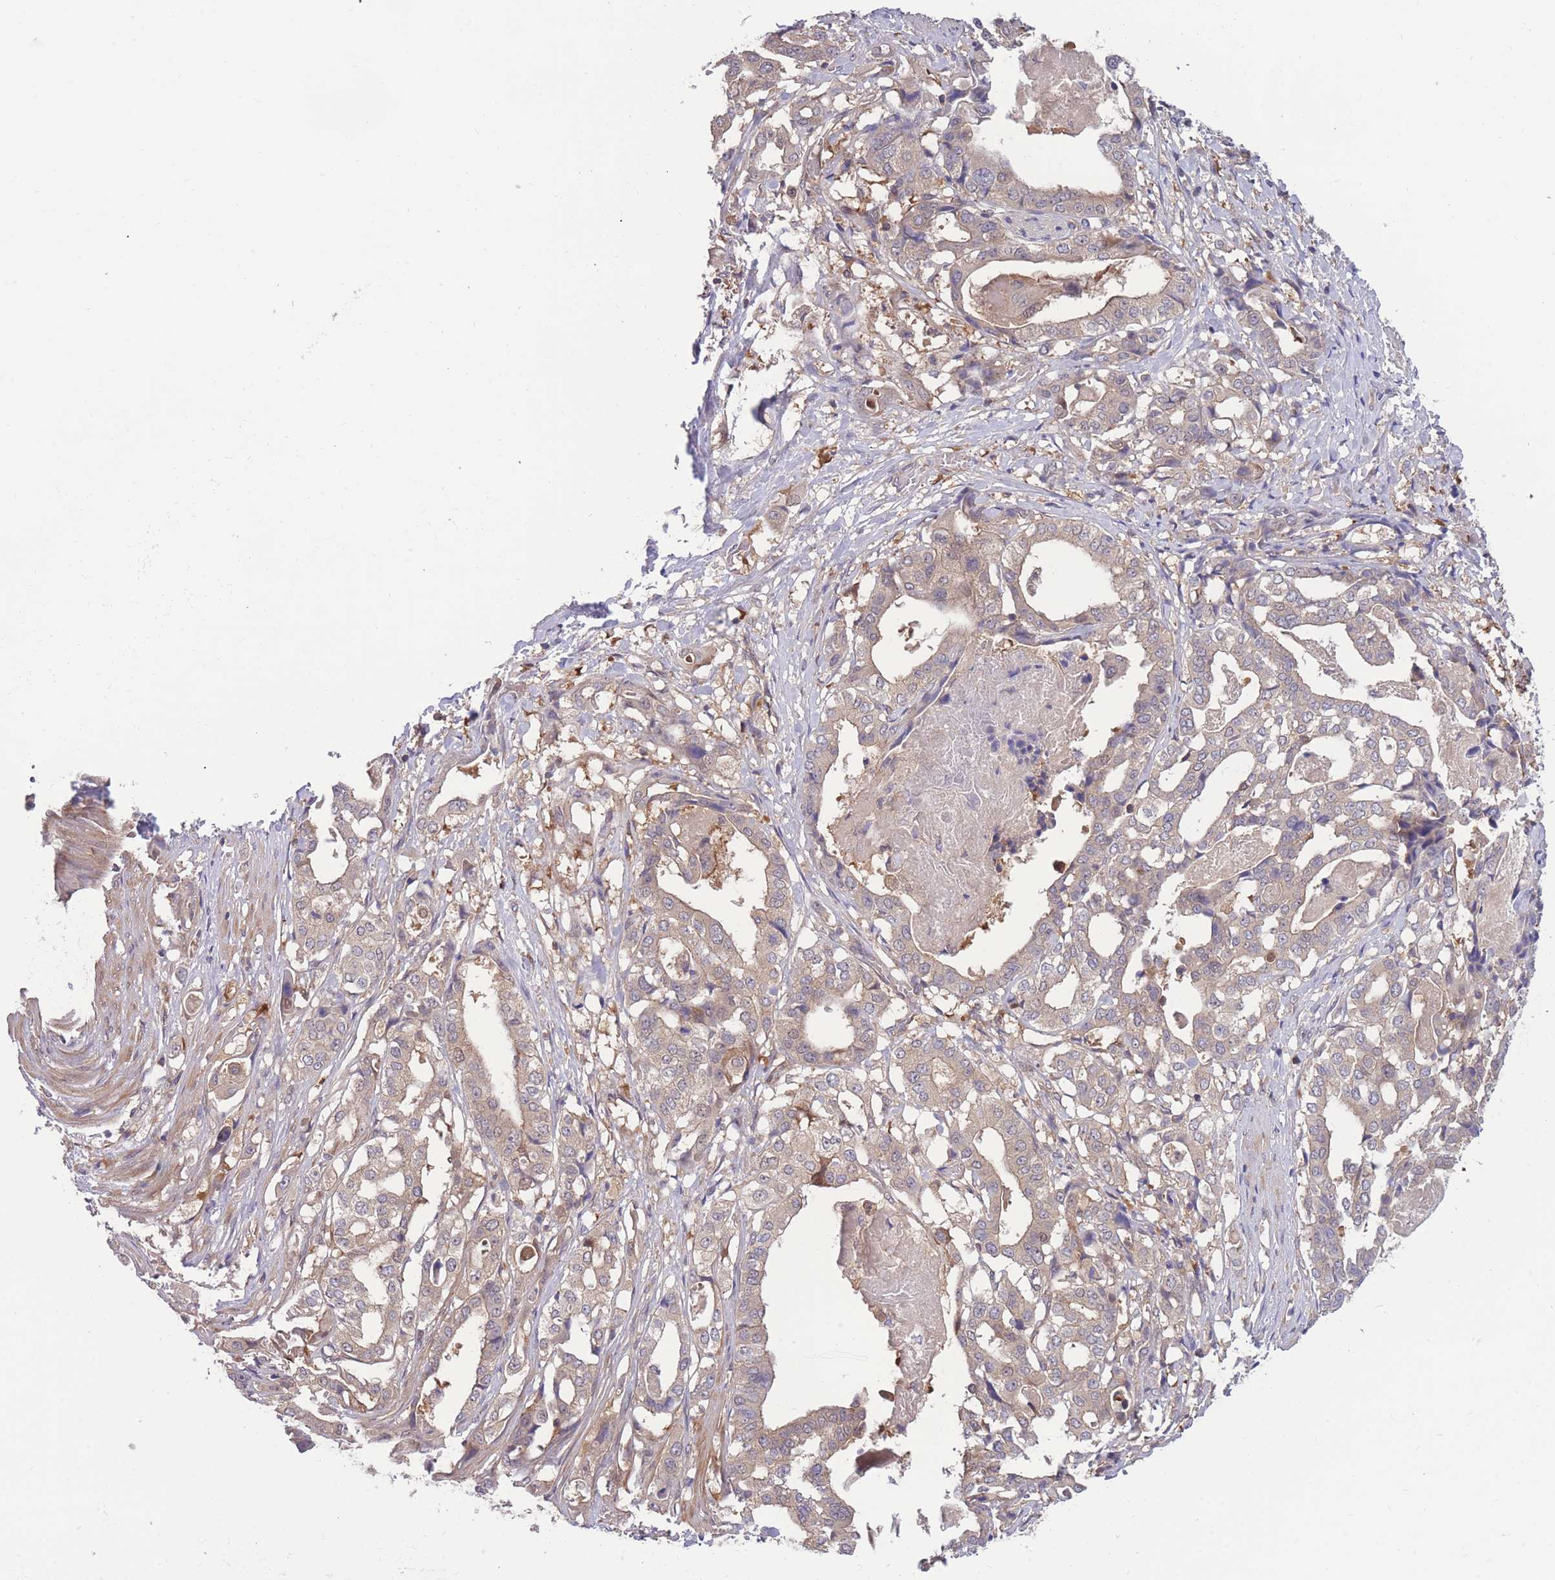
{"staining": {"intensity": "weak", "quantity": "25%-75%", "location": "cytoplasmic/membranous"}, "tissue": "stomach cancer", "cell_type": "Tumor cells", "image_type": "cancer", "snomed": [{"axis": "morphology", "description": "Adenocarcinoma, NOS"}, {"axis": "topography", "description": "Stomach"}], "caption": "Immunohistochemistry micrograph of neoplastic tissue: stomach cancer (adenocarcinoma) stained using immunohistochemistry reveals low levels of weak protein expression localized specifically in the cytoplasmic/membranous of tumor cells, appearing as a cytoplasmic/membranous brown color.", "gene": "UBE2N", "patient": {"sex": "male", "age": 48}}